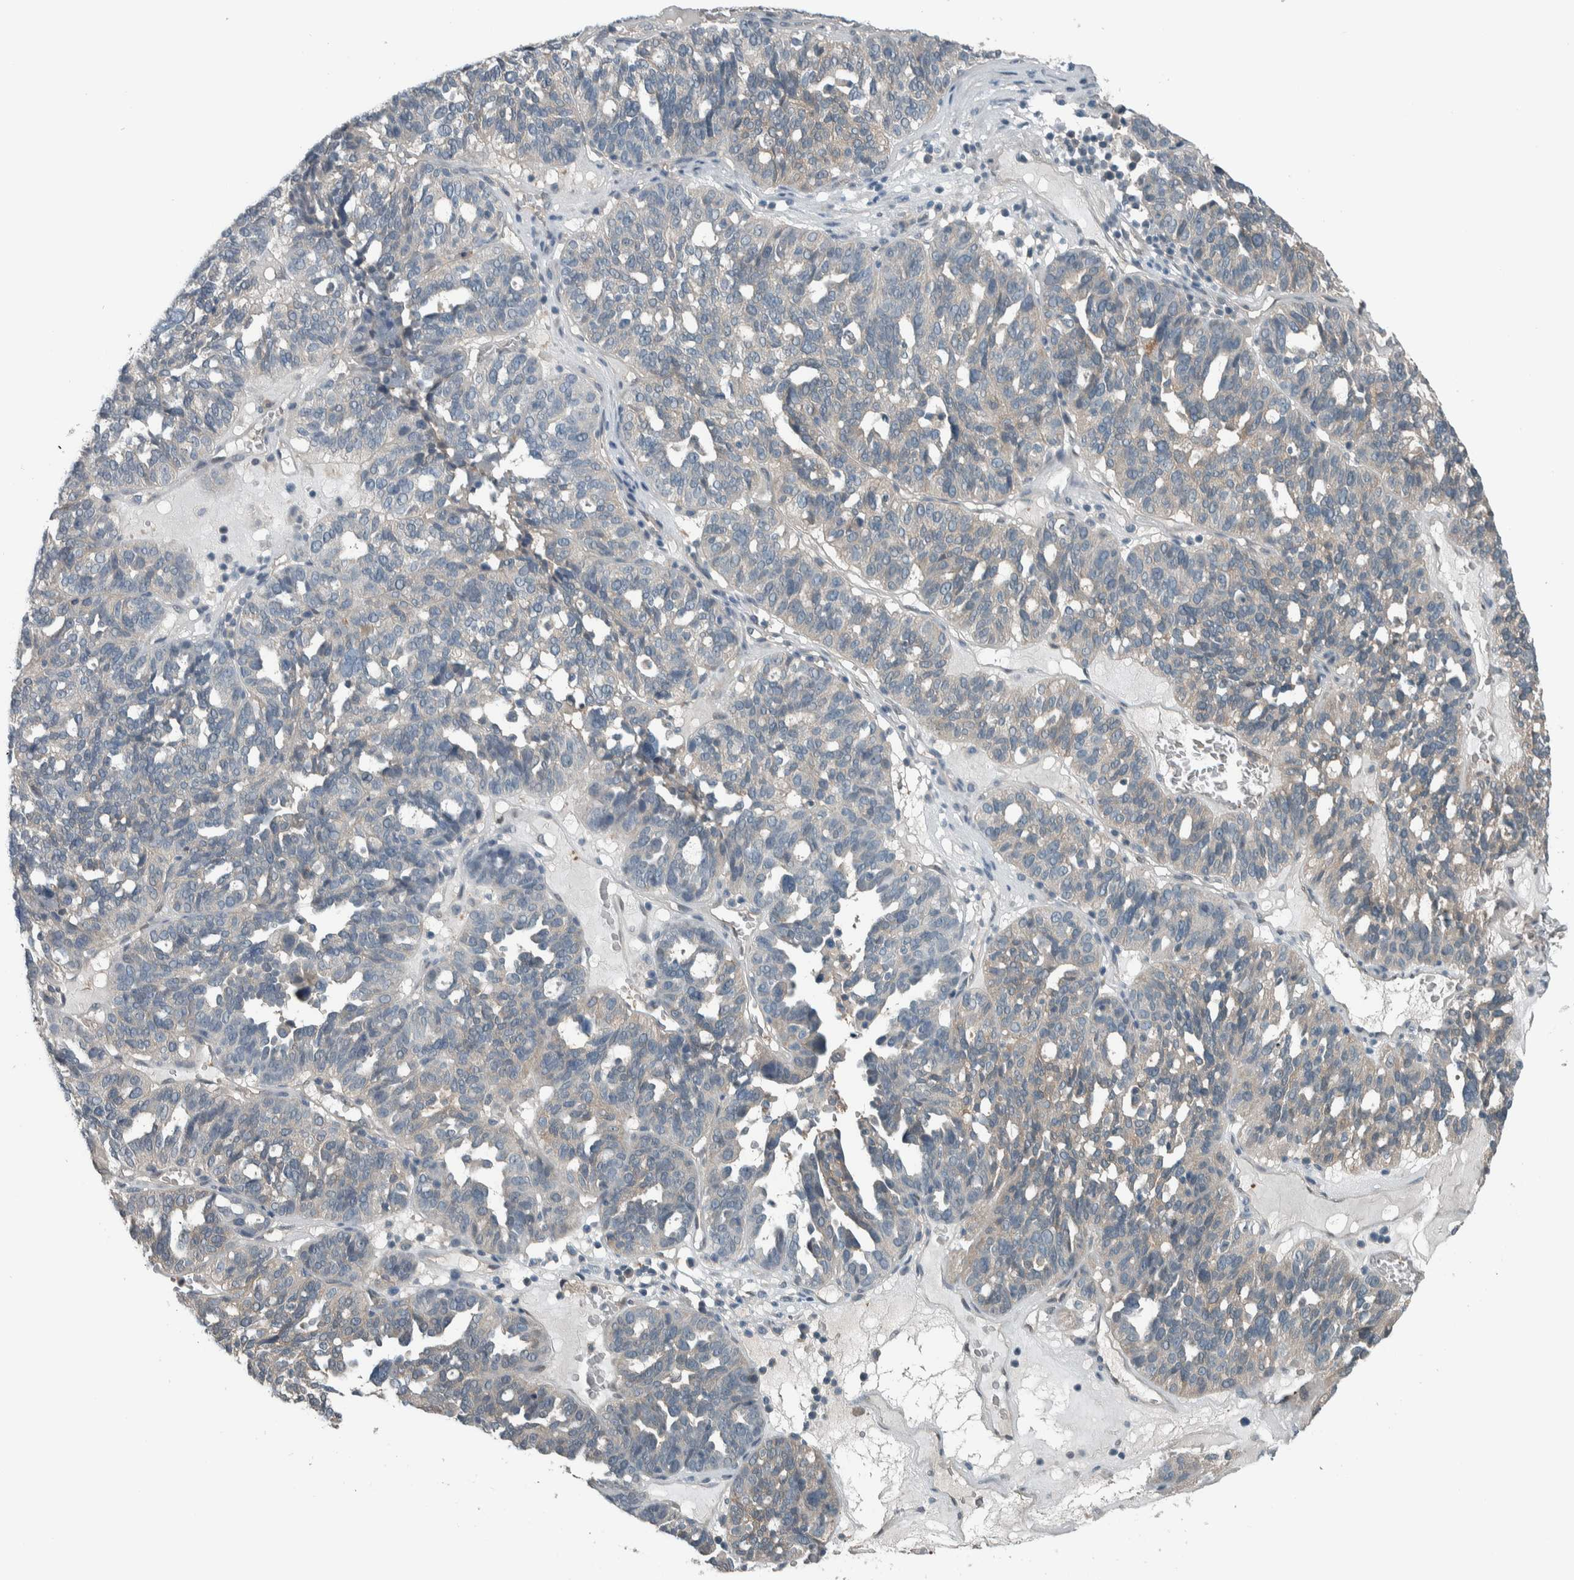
{"staining": {"intensity": "weak", "quantity": "<25%", "location": "cytoplasmic/membranous"}, "tissue": "ovarian cancer", "cell_type": "Tumor cells", "image_type": "cancer", "snomed": [{"axis": "morphology", "description": "Cystadenocarcinoma, serous, NOS"}, {"axis": "topography", "description": "Ovary"}], "caption": "IHC histopathology image of ovarian serous cystadenocarcinoma stained for a protein (brown), which reveals no staining in tumor cells.", "gene": "ALAD", "patient": {"sex": "female", "age": 59}}